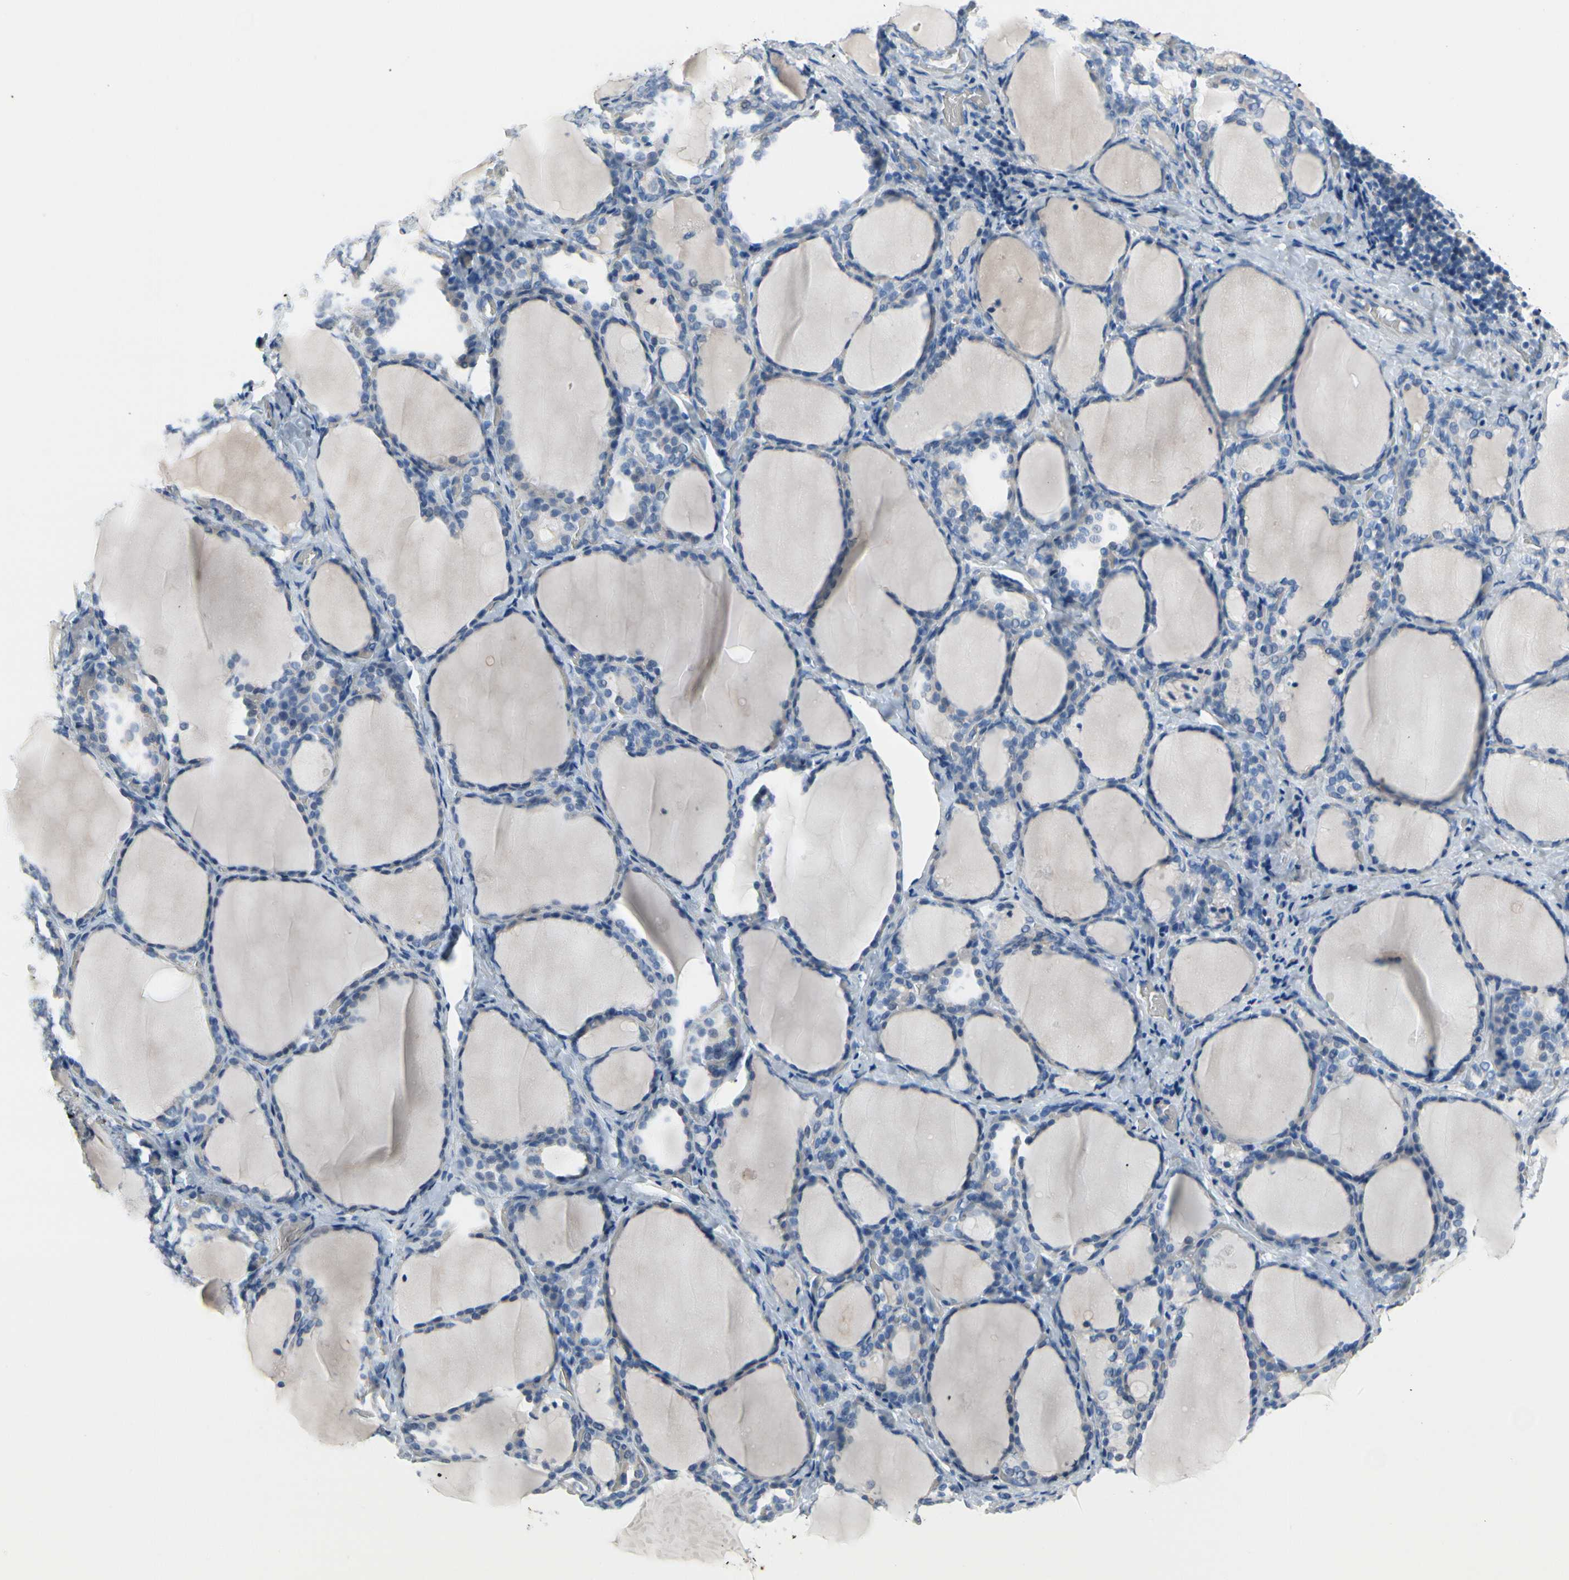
{"staining": {"intensity": "negative", "quantity": "none", "location": "none"}, "tissue": "thyroid gland", "cell_type": "Glandular cells", "image_type": "normal", "snomed": [{"axis": "morphology", "description": "Normal tissue, NOS"}, {"axis": "morphology", "description": "Papillary adenocarcinoma, NOS"}, {"axis": "topography", "description": "Thyroid gland"}], "caption": "High power microscopy image of an immunohistochemistry (IHC) micrograph of unremarkable thyroid gland, revealing no significant positivity in glandular cells. The staining is performed using DAB brown chromogen with nuclei counter-stained in using hematoxylin.", "gene": "MUC5B", "patient": {"sex": "female", "age": 30}}